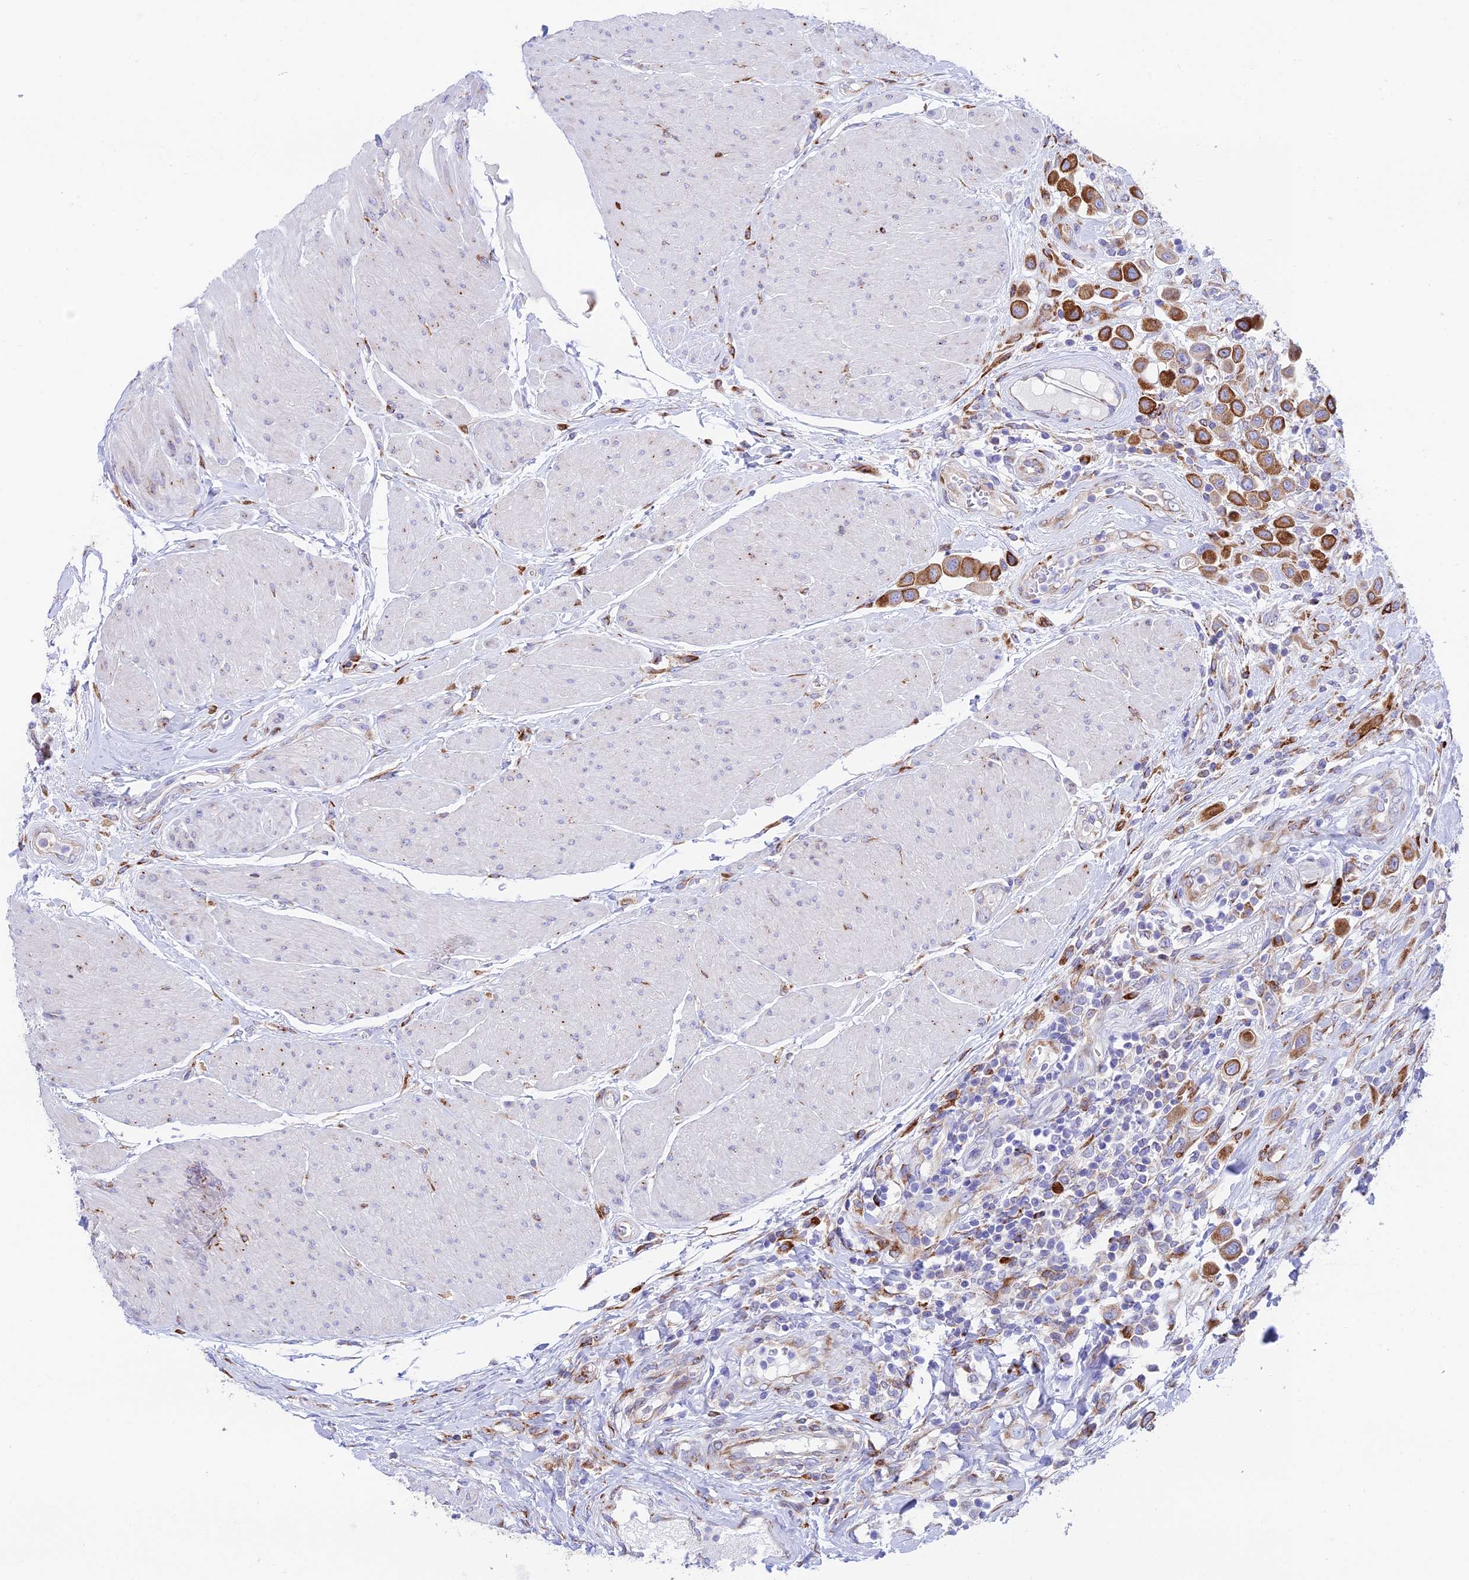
{"staining": {"intensity": "strong", "quantity": ">75%", "location": "cytoplasmic/membranous"}, "tissue": "urothelial cancer", "cell_type": "Tumor cells", "image_type": "cancer", "snomed": [{"axis": "morphology", "description": "Urothelial carcinoma, High grade"}, {"axis": "topography", "description": "Urinary bladder"}], "caption": "High-power microscopy captured an immunohistochemistry (IHC) histopathology image of urothelial cancer, revealing strong cytoplasmic/membranous positivity in approximately >75% of tumor cells.", "gene": "TUBGCP6", "patient": {"sex": "male", "age": 50}}